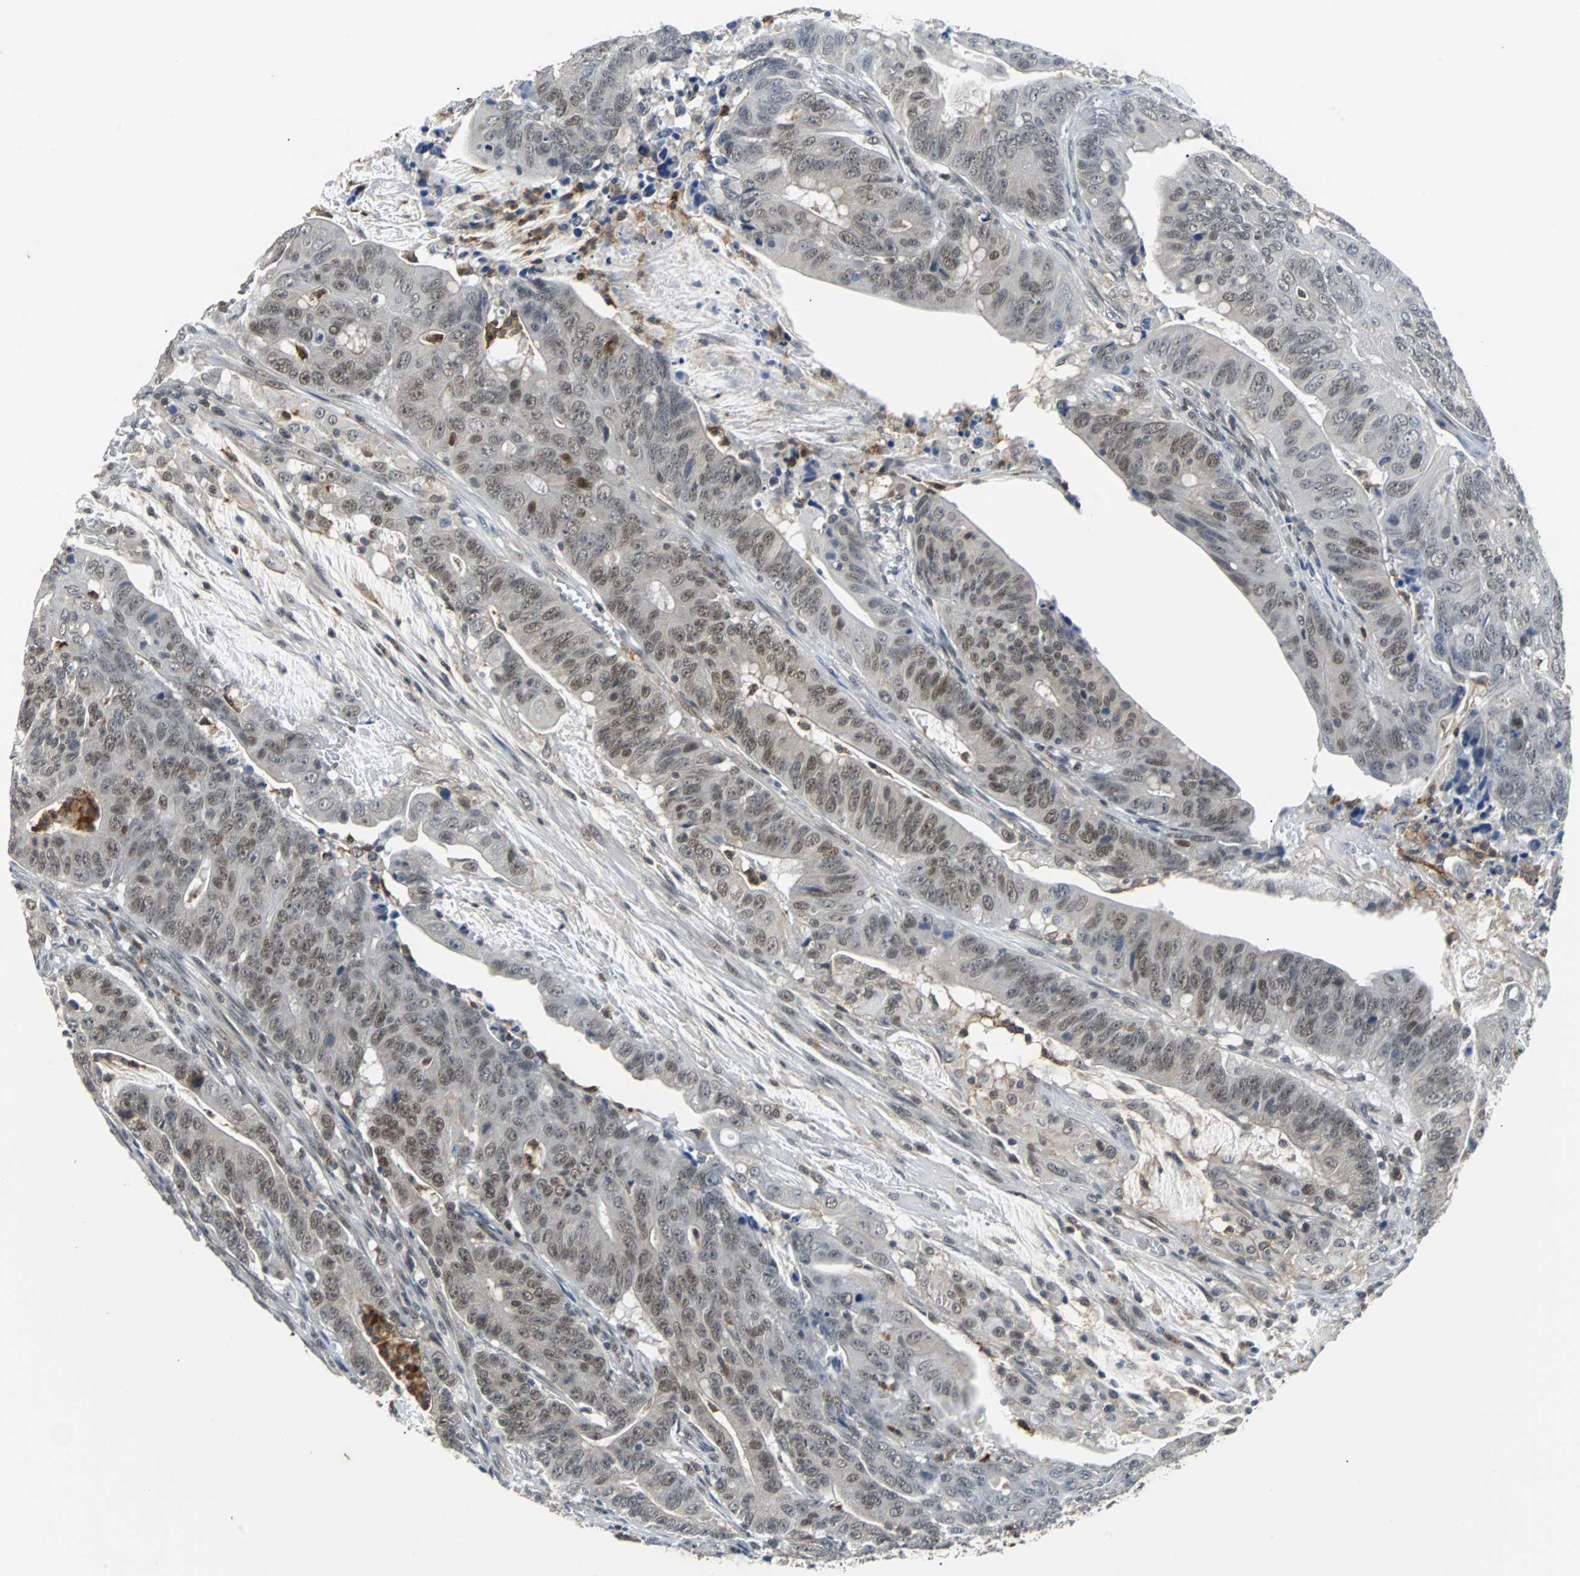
{"staining": {"intensity": "moderate", "quantity": "25%-75%", "location": "nuclear"}, "tissue": "colorectal cancer", "cell_type": "Tumor cells", "image_type": "cancer", "snomed": [{"axis": "morphology", "description": "Adenocarcinoma, NOS"}, {"axis": "topography", "description": "Colon"}], "caption": "Protein expression analysis of adenocarcinoma (colorectal) exhibits moderate nuclear positivity in approximately 25%-75% of tumor cells.", "gene": "SIRT1", "patient": {"sex": "male", "age": 45}}